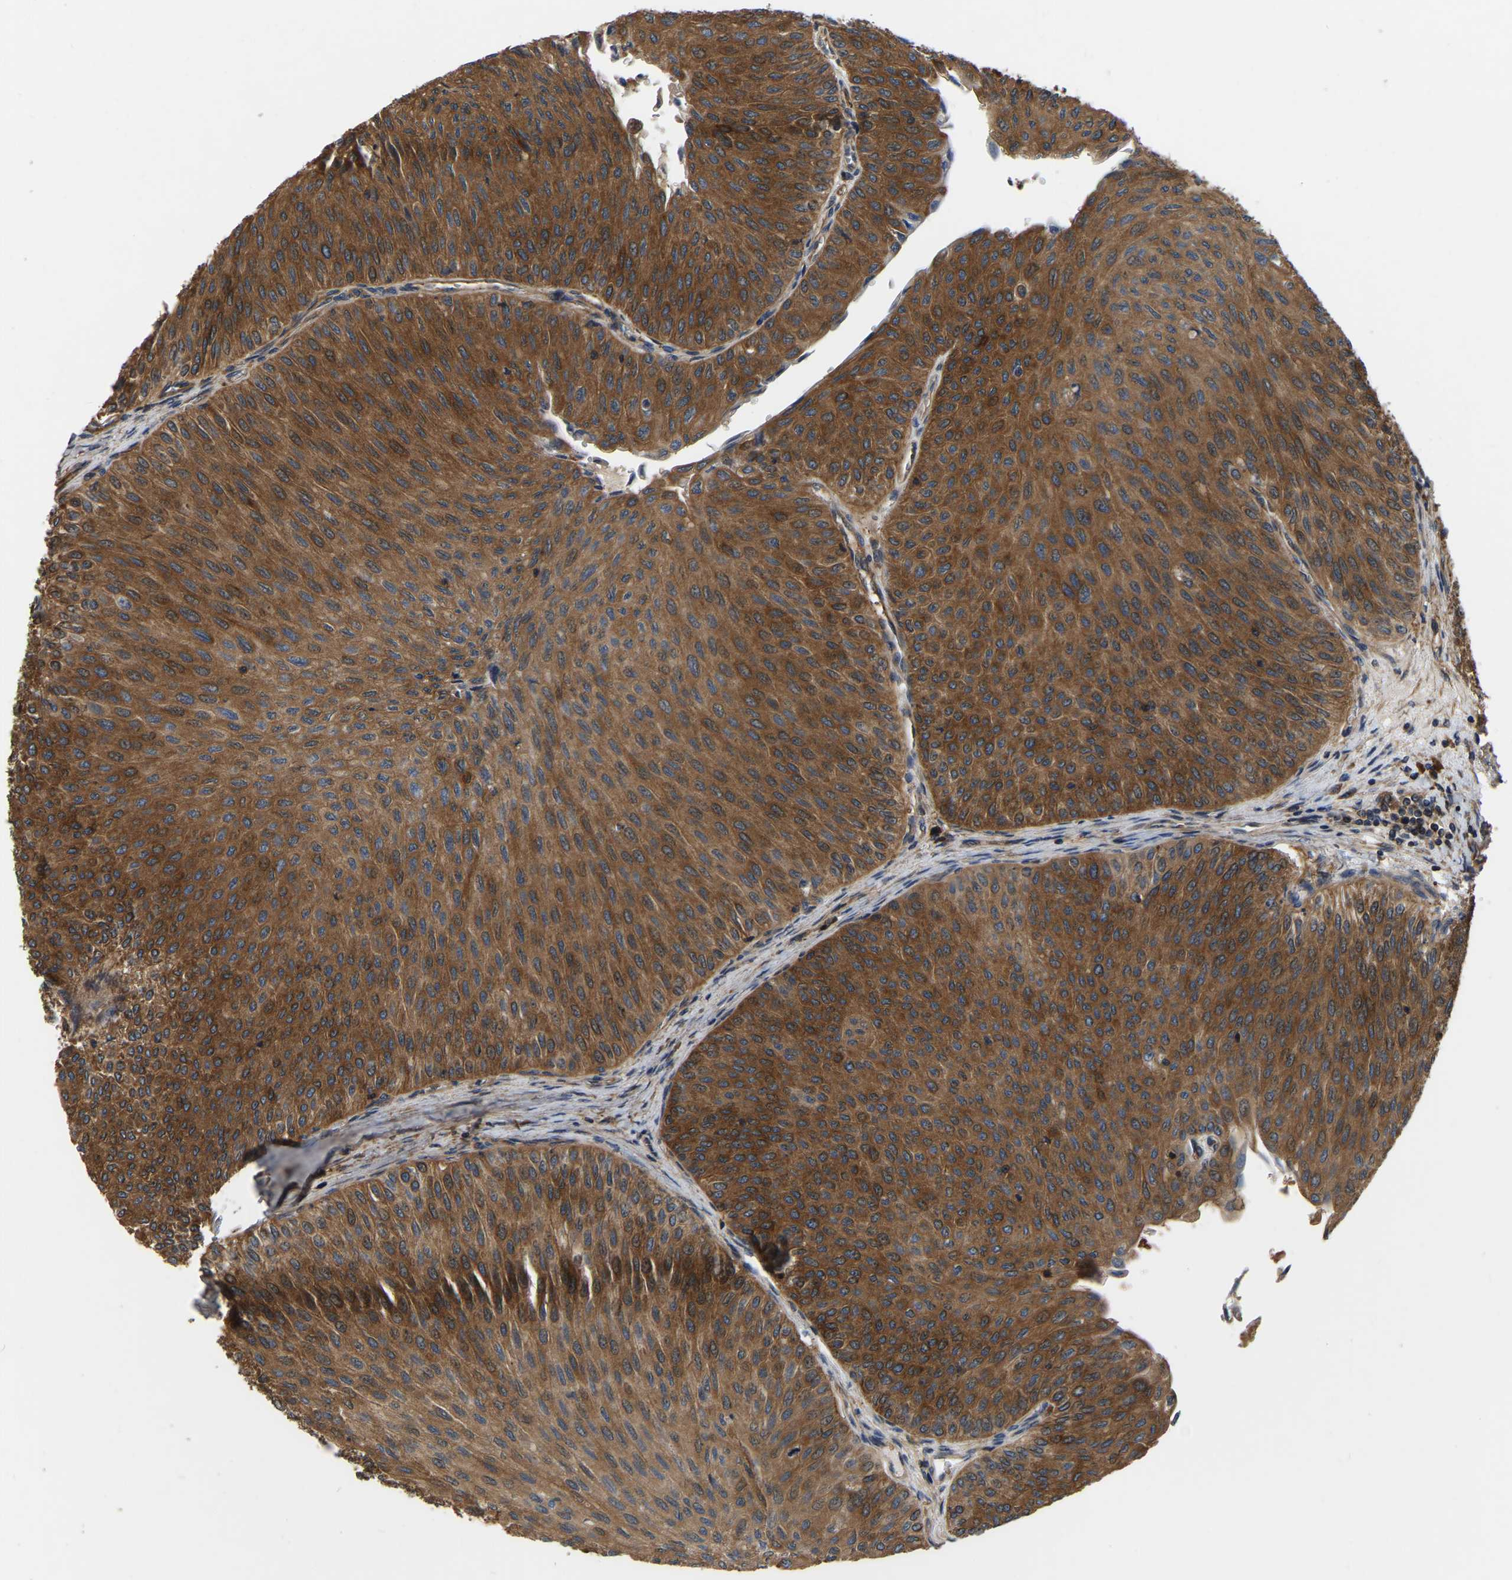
{"staining": {"intensity": "strong", "quantity": ">75%", "location": "cytoplasmic/membranous"}, "tissue": "urothelial cancer", "cell_type": "Tumor cells", "image_type": "cancer", "snomed": [{"axis": "morphology", "description": "Urothelial carcinoma, Low grade"}, {"axis": "topography", "description": "Urinary bladder"}], "caption": "A photomicrograph of urothelial cancer stained for a protein exhibits strong cytoplasmic/membranous brown staining in tumor cells.", "gene": "GARS1", "patient": {"sex": "male", "age": 78}}